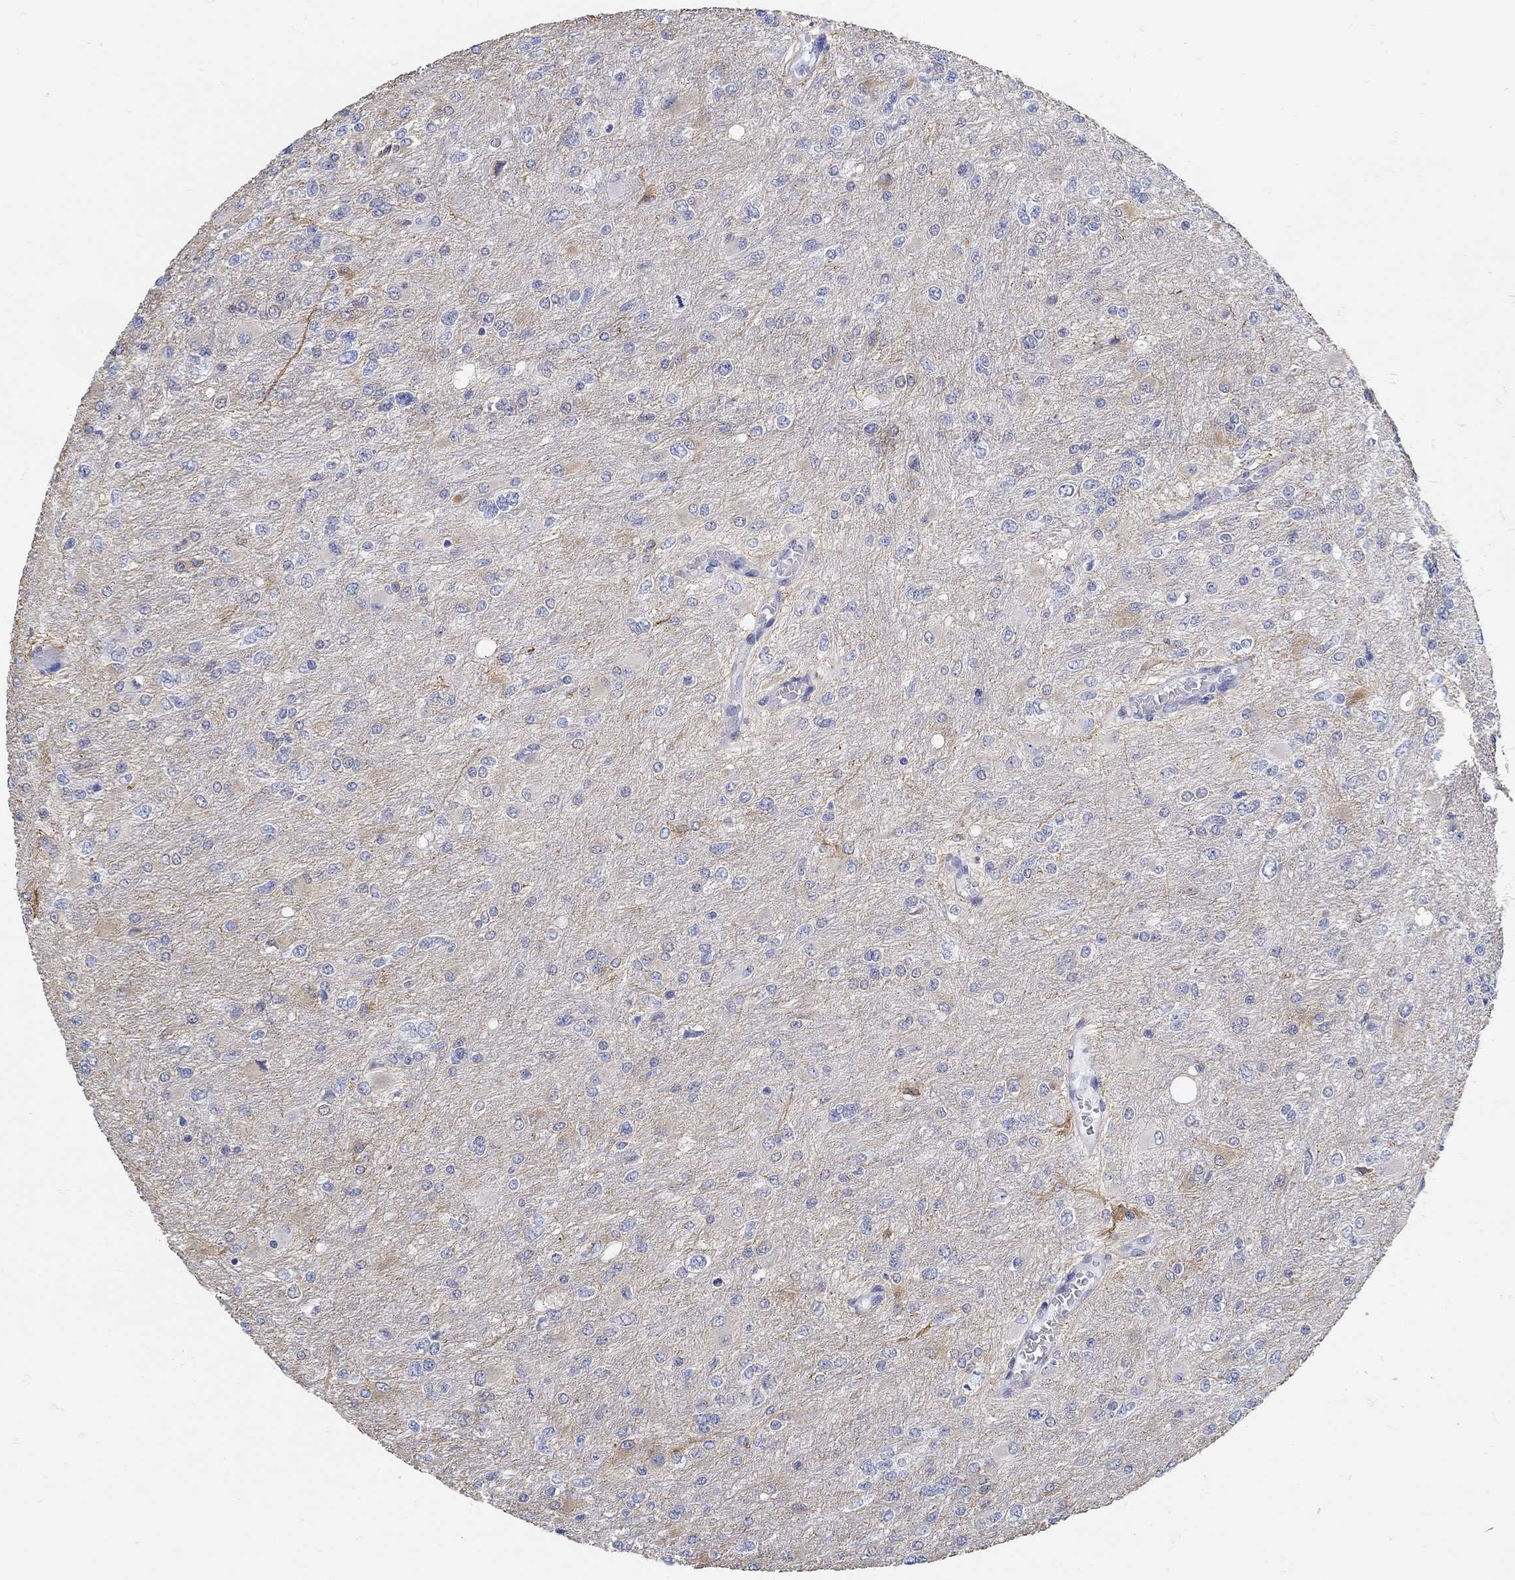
{"staining": {"intensity": "negative", "quantity": "none", "location": "none"}, "tissue": "glioma", "cell_type": "Tumor cells", "image_type": "cancer", "snomed": [{"axis": "morphology", "description": "Glioma, malignant, High grade"}, {"axis": "topography", "description": "Cerebral cortex"}], "caption": "Immunohistochemical staining of human malignant high-grade glioma demonstrates no significant expression in tumor cells.", "gene": "ZFAND4", "patient": {"sex": "female", "age": 36}}